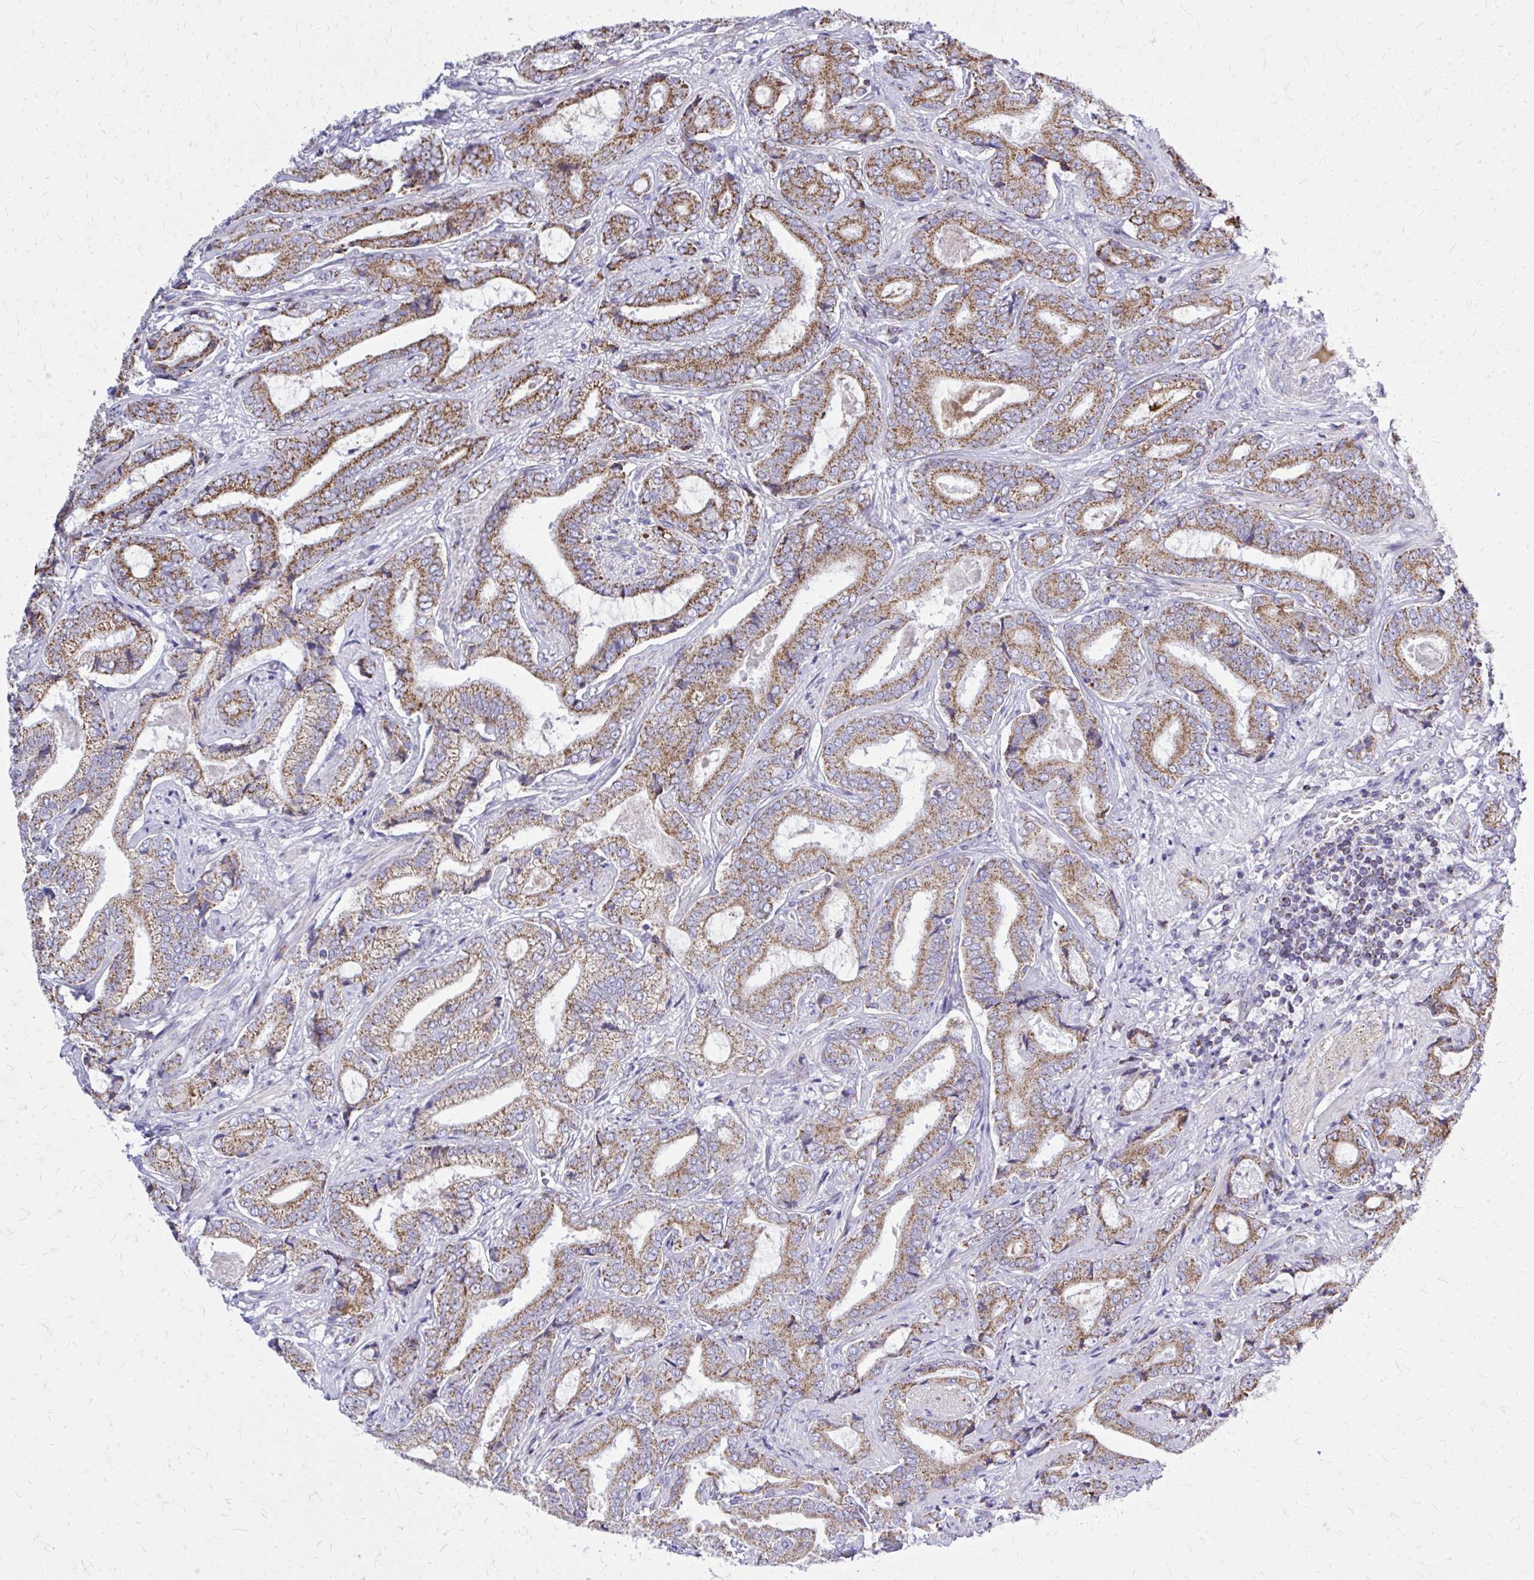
{"staining": {"intensity": "moderate", "quantity": ">75%", "location": "cytoplasmic/membranous"}, "tissue": "prostate cancer", "cell_type": "Tumor cells", "image_type": "cancer", "snomed": [{"axis": "morphology", "description": "Adenocarcinoma, High grade"}, {"axis": "topography", "description": "Prostate"}], "caption": "Human prostate cancer stained with a protein marker reveals moderate staining in tumor cells.", "gene": "ZNF362", "patient": {"sex": "male", "age": 62}}